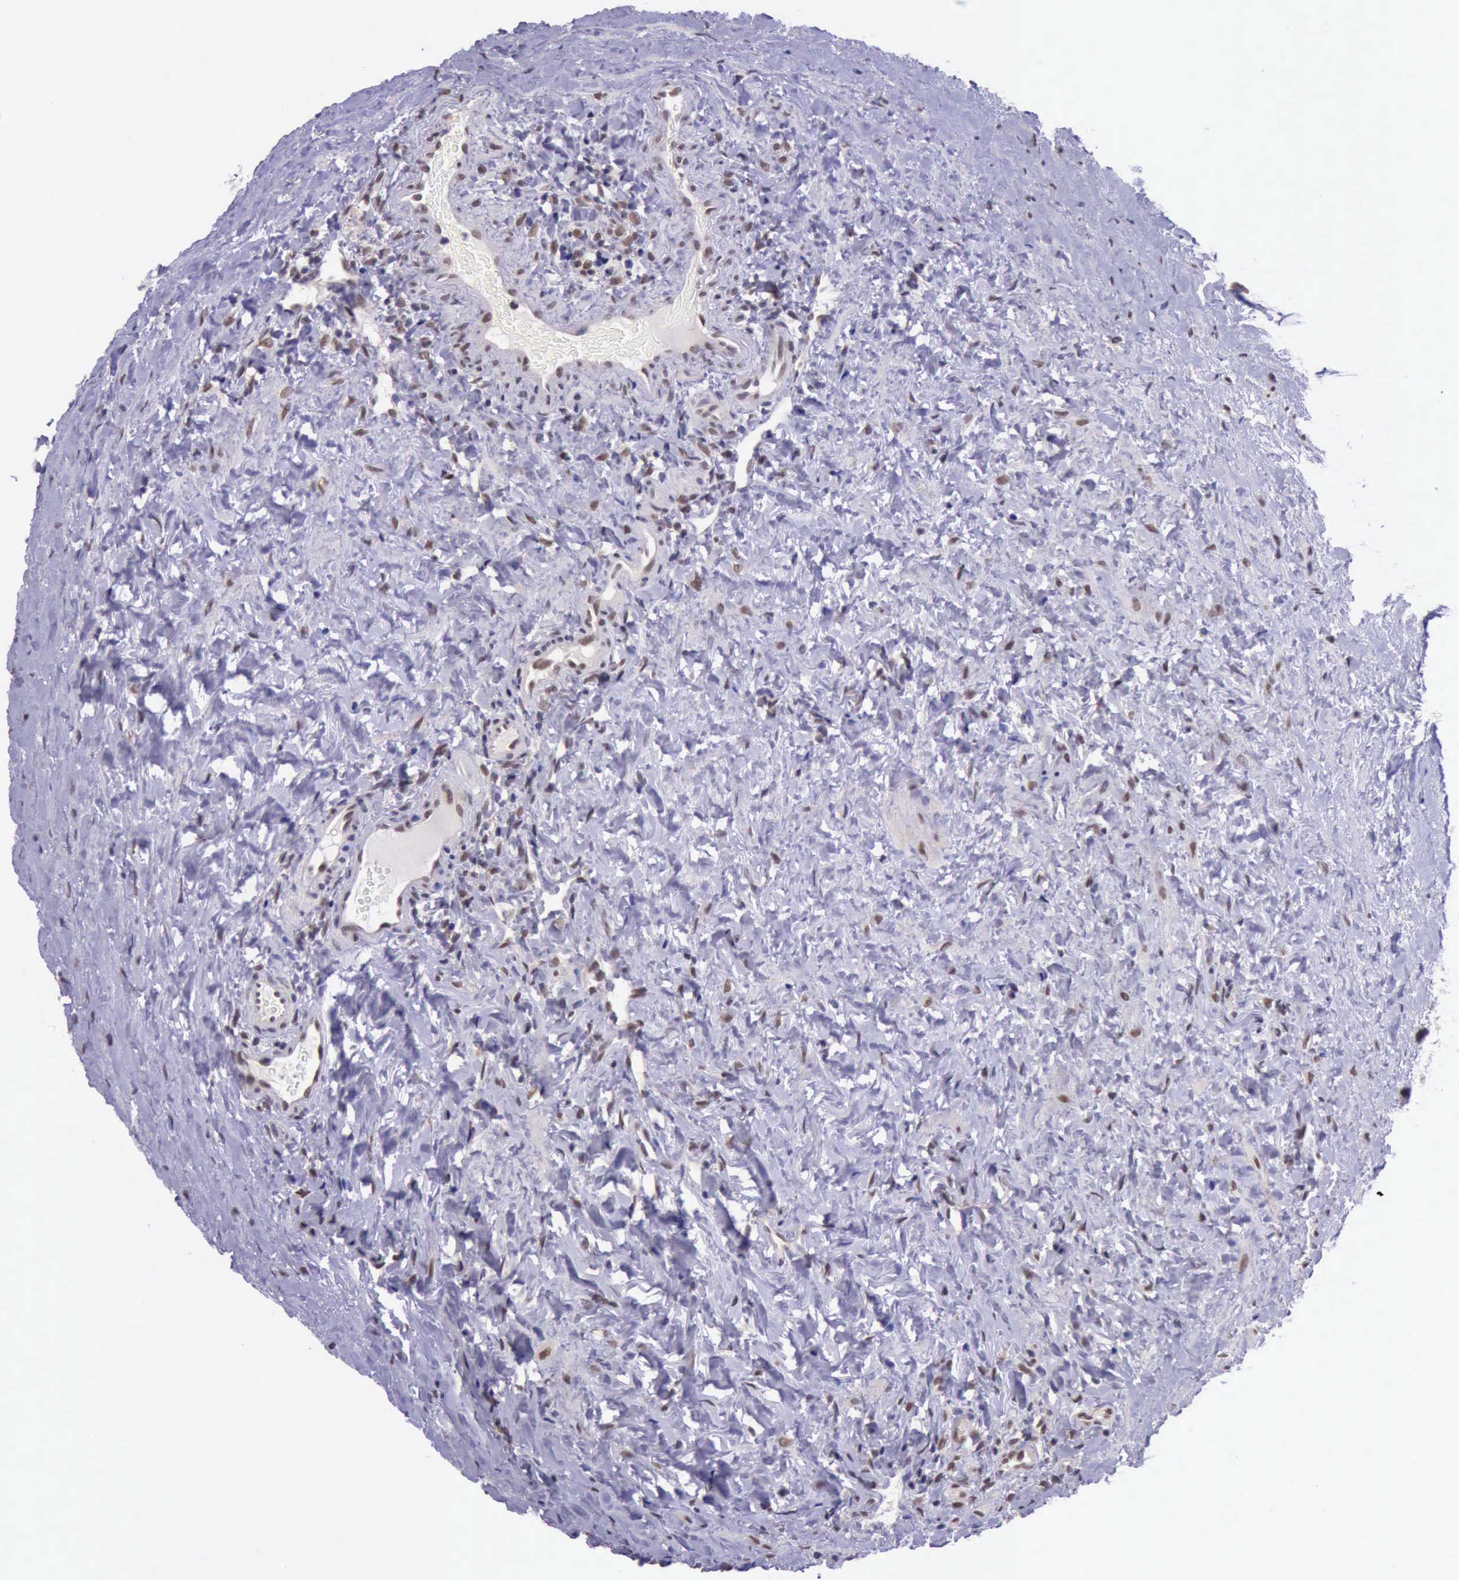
{"staining": {"intensity": "moderate", "quantity": ">75%", "location": "cytoplasmic/membranous,nuclear"}, "tissue": "testis cancer", "cell_type": "Tumor cells", "image_type": "cancer", "snomed": [{"axis": "morphology", "description": "Carcinoma, Embryonal, NOS"}, {"axis": "topography", "description": "Testis"}], "caption": "Approximately >75% of tumor cells in testis cancer (embryonal carcinoma) exhibit moderate cytoplasmic/membranous and nuclear protein expression as visualized by brown immunohistochemical staining.", "gene": "PRPF39", "patient": {"sex": "male", "age": 31}}